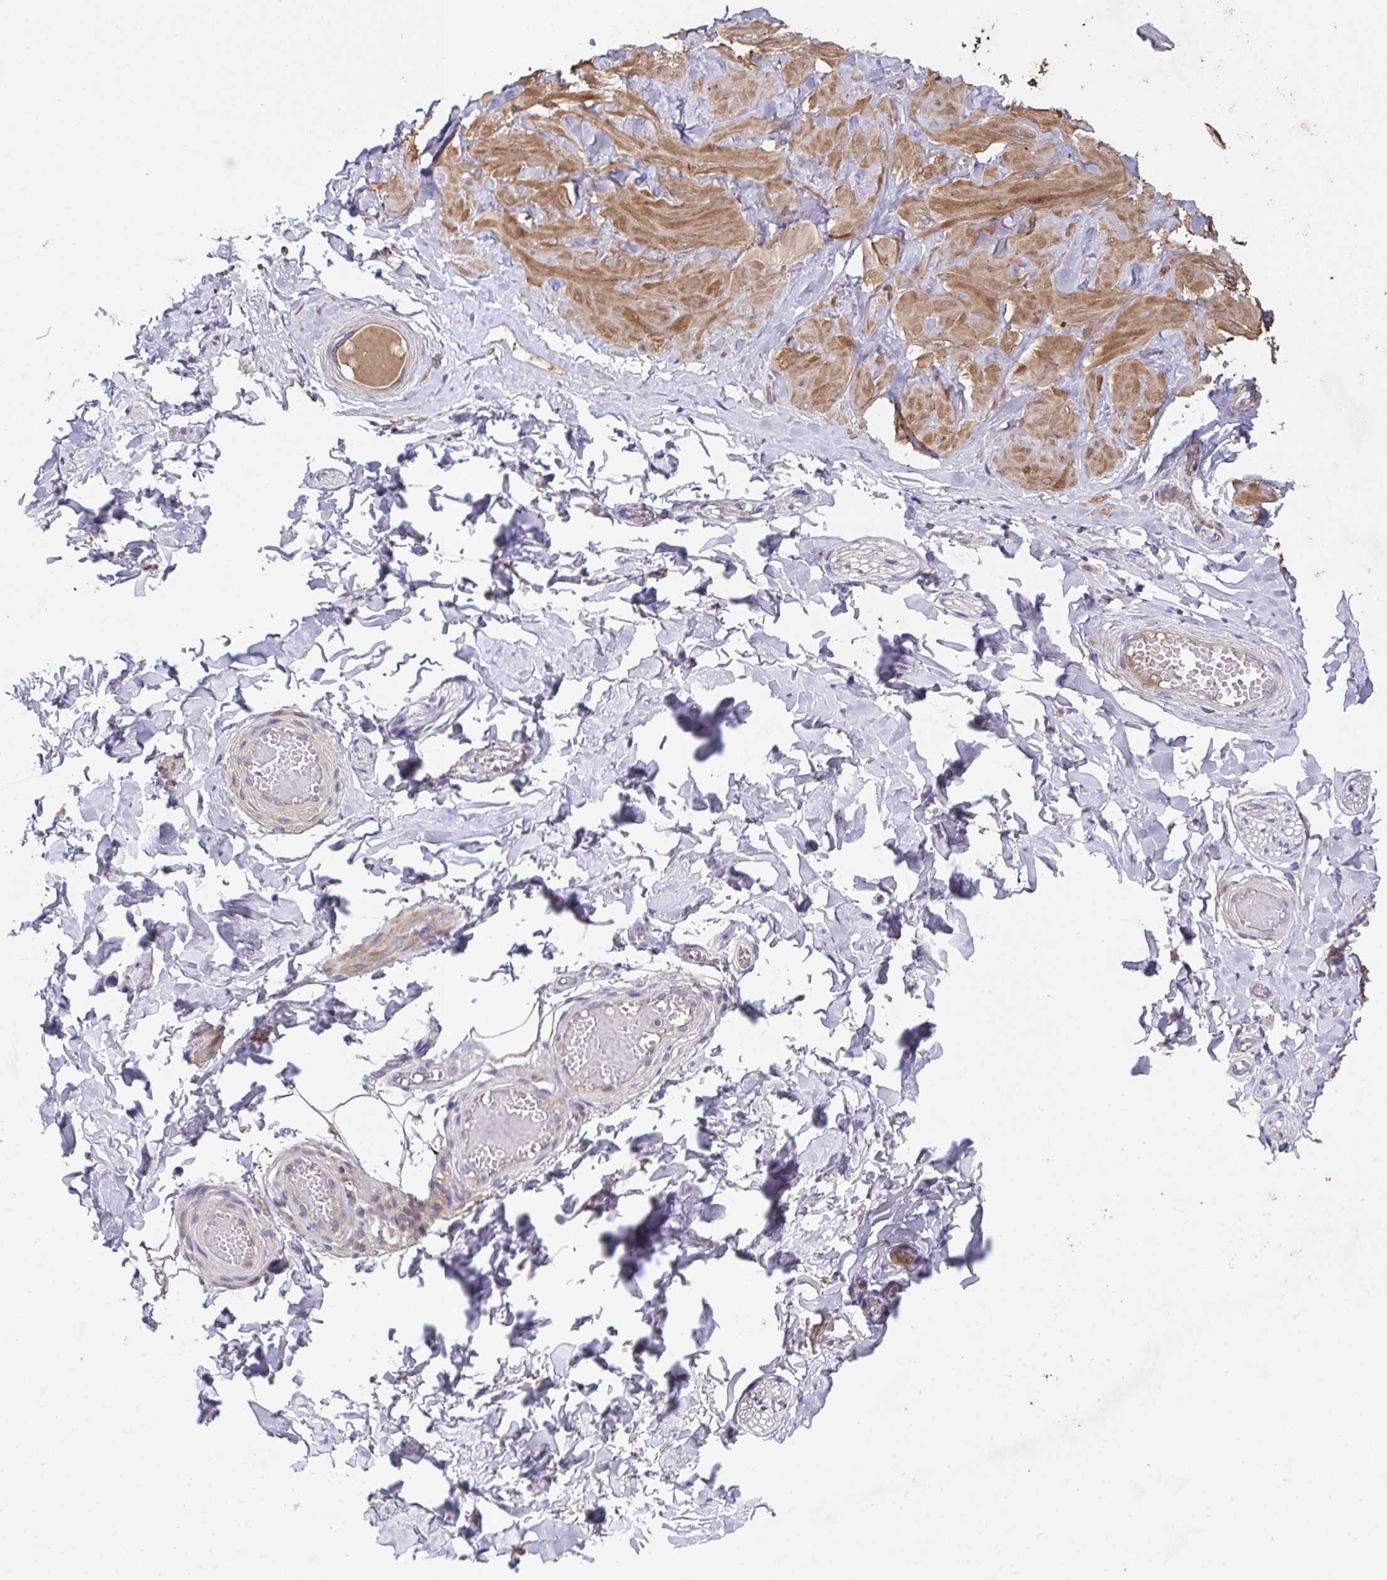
{"staining": {"intensity": "negative", "quantity": "none", "location": "none"}, "tissue": "adipose tissue", "cell_type": "Adipocytes", "image_type": "normal", "snomed": [{"axis": "morphology", "description": "Normal tissue, NOS"}, {"axis": "topography", "description": "Soft tissue"}, {"axis": "topography", "description": "Adipose tissue"}, {"axis": "topography", "description": "Vascular tissue"}, {"axis": "topography", "description": "Peripheral nerve tissue"}], "caption": "Immunohistochemical staining of benign human adipose tissue shows no significant staining in adipocytes.", "gene": "MT", "patient": {"sex": "male", "age": 29}}